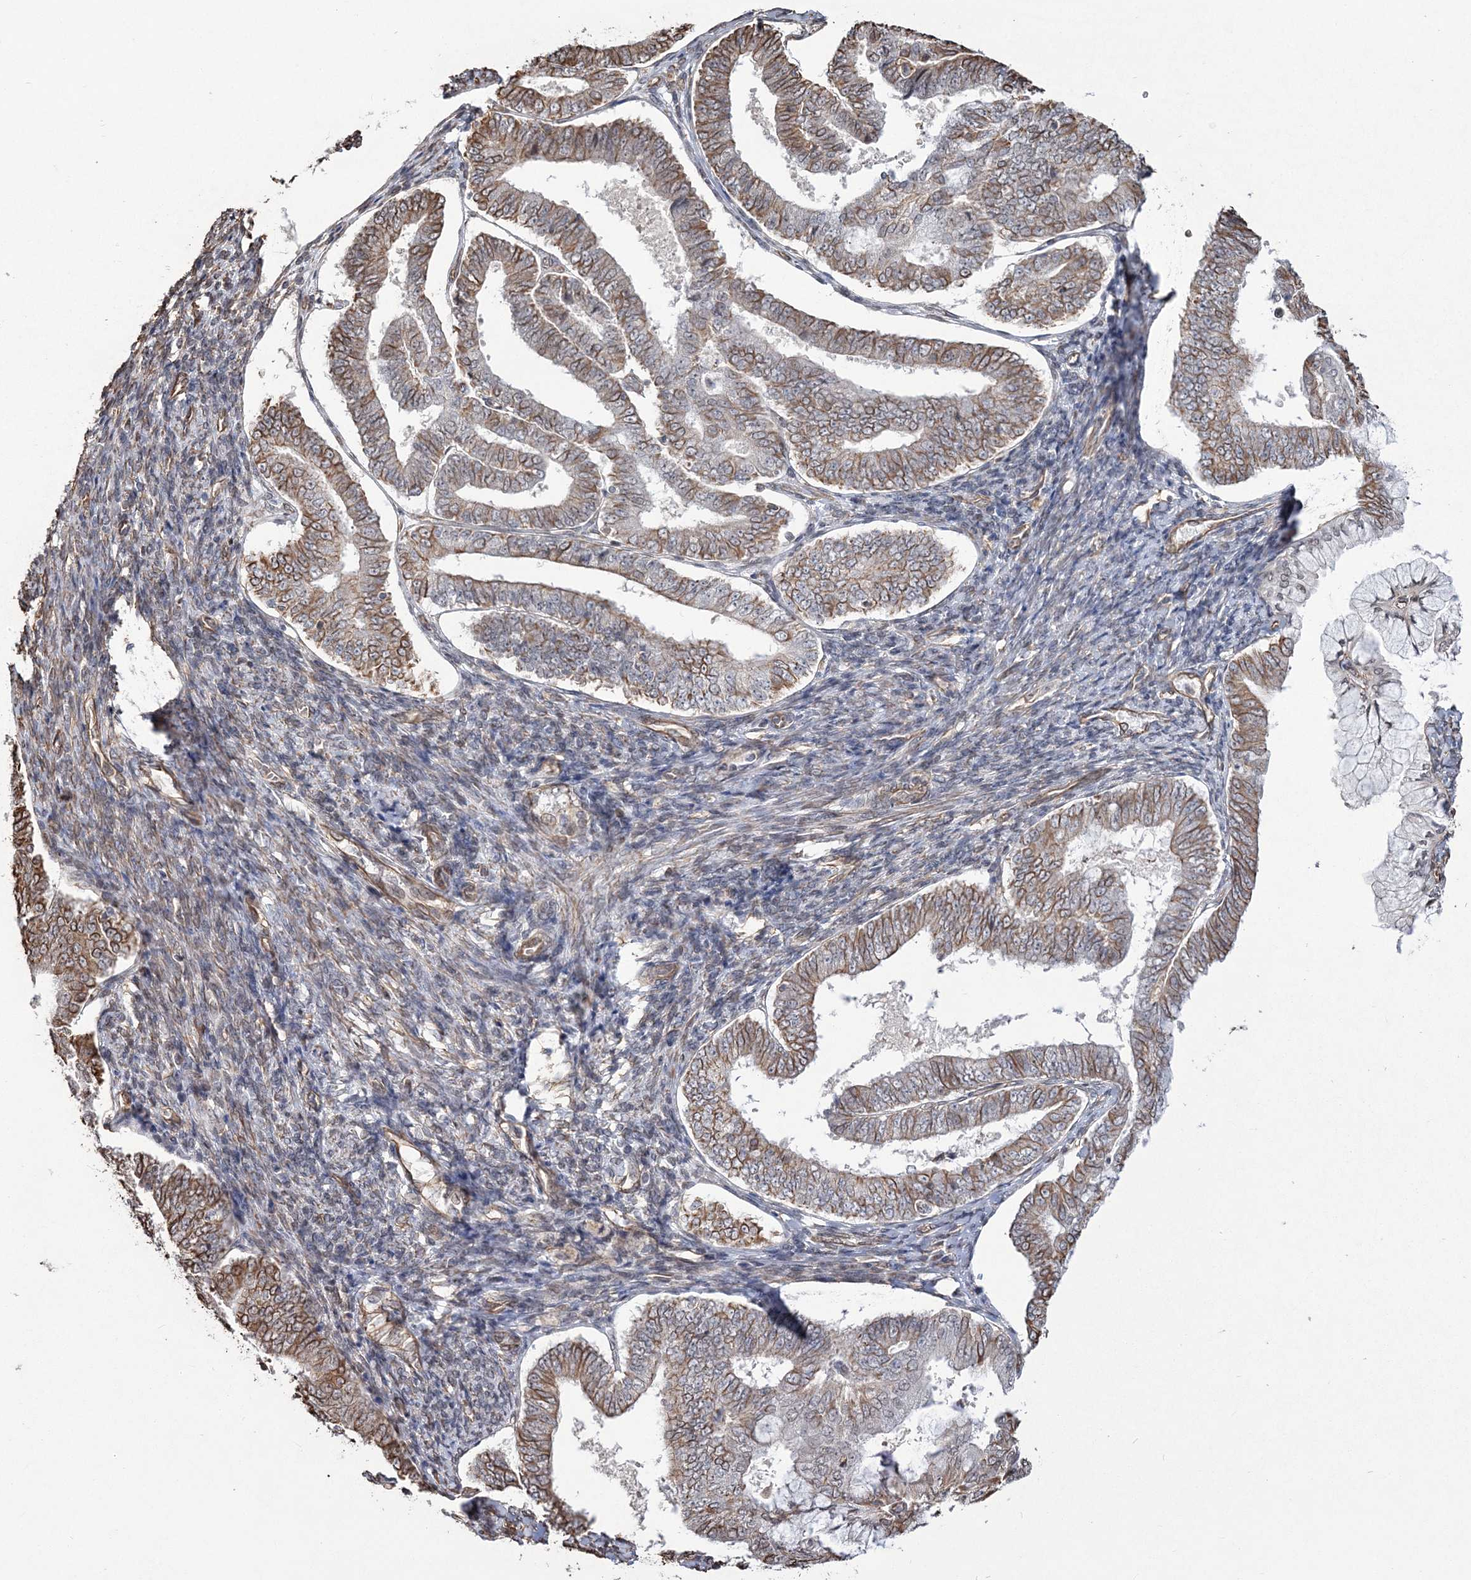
{"staining": {"intensity": "moderate", "quantity": ">75%", "location": "cytoplasmic/membranous"}, "tissue": "endometrial cancer", "cell_type": "Tumor cells", "image_type": "cancer", "snomed": [{"axis": "morphology", "description": "Adenocarcinoma, NOS"}, {"axis": "topography", "description": "Endometrium"}], "caption": "Immunohistochemical staining of endometrial adenocarcinoma shows moderate cytoplasmic/membranous protein expression in about >75% of tumor cells. (brown staining indicates protein expression, while blue staining denotes nuclei).", "gene": "ATP11B", "patient": {"sex": "female", "age": 63}}